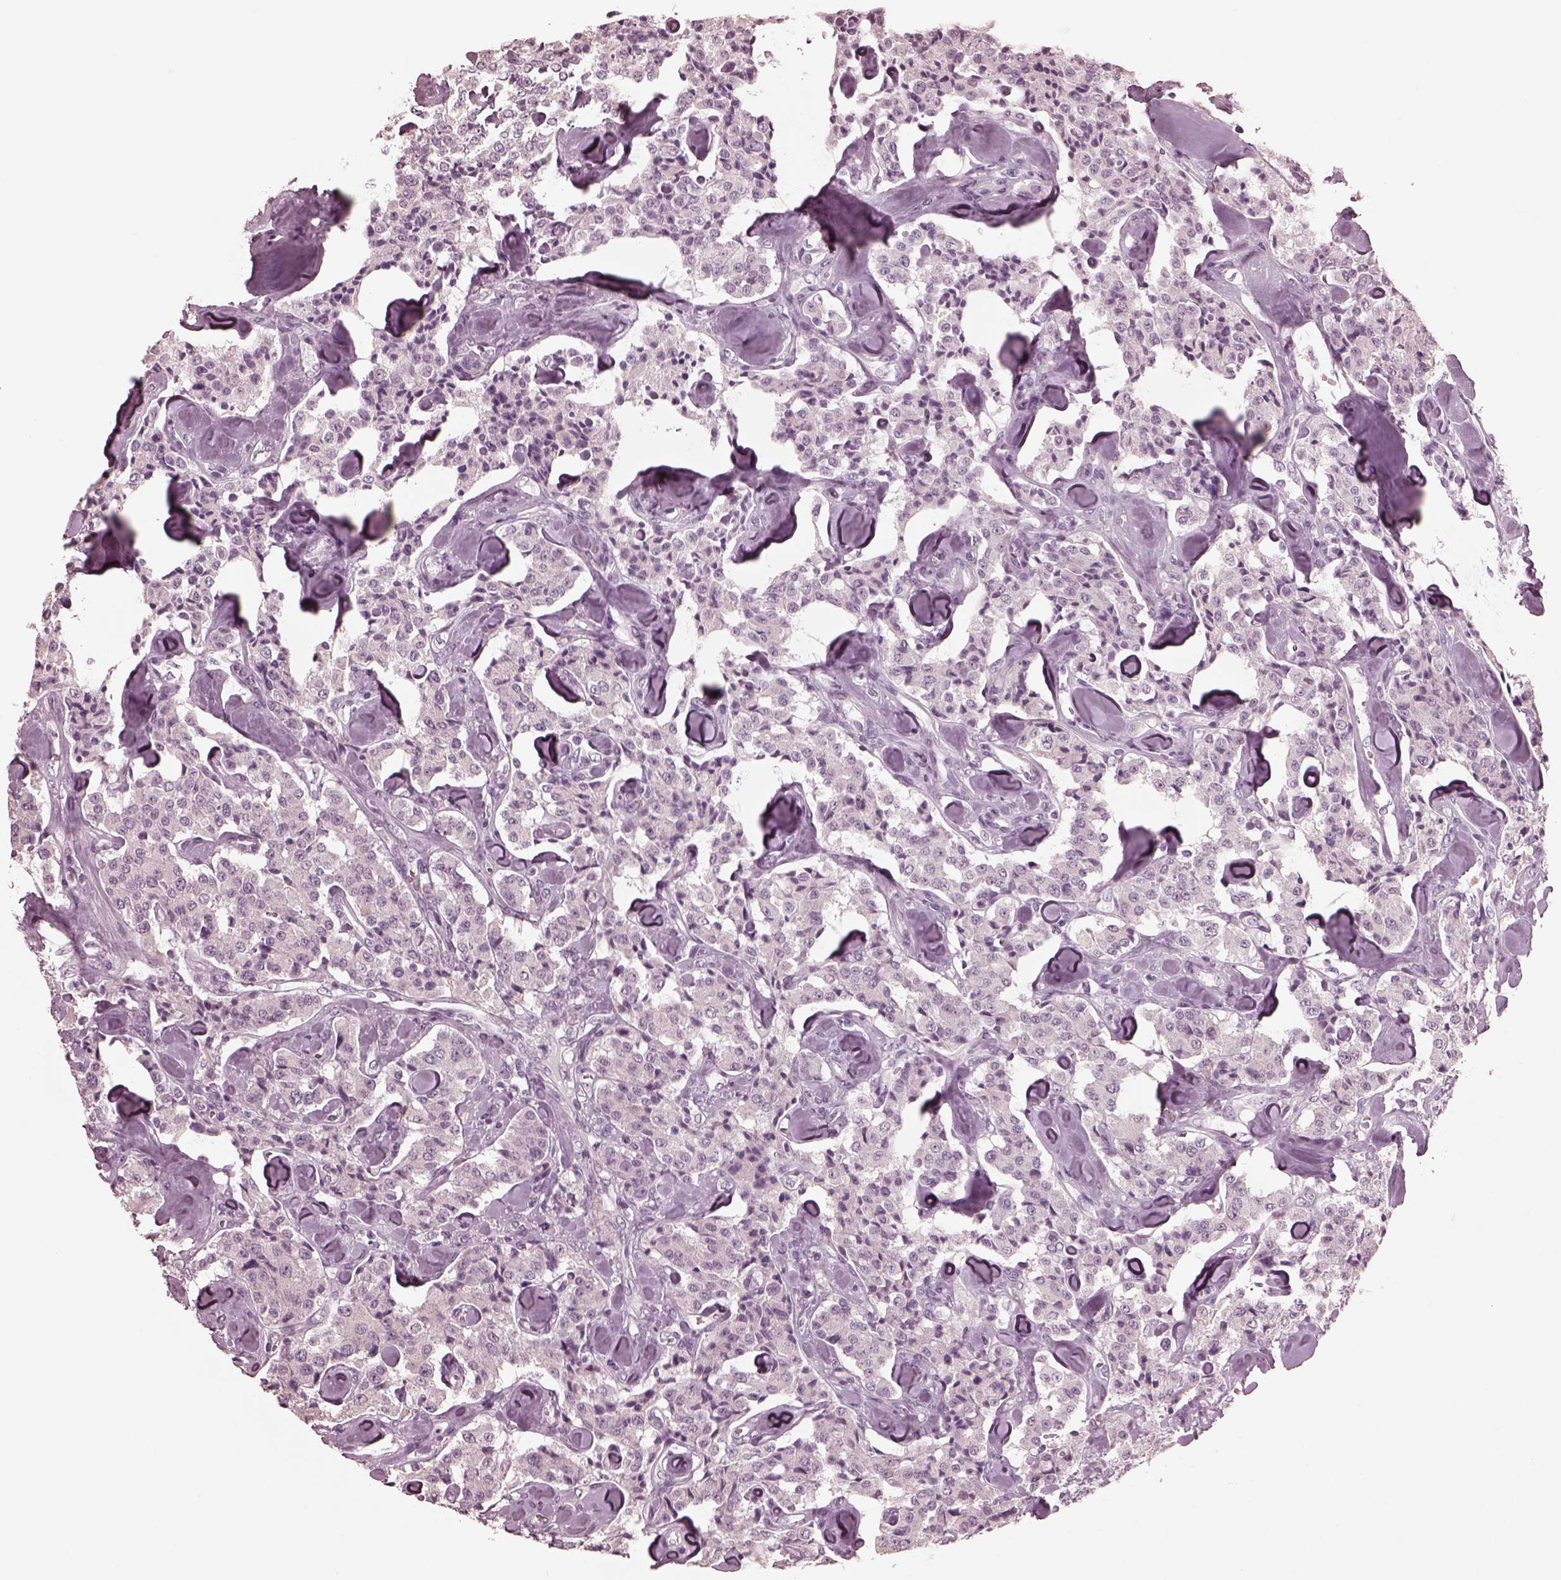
{"staining": {"intensity": "negative", "quantity": "none", "location": "none"}, "tissue": "carcinoid", "cell_type": "Tumor cells", "image_type": "cancer", "snomed": [{"axis": "morphology", "description": "Carcinoid, malignant, NOS"}, {"axis": "topography", "description": "Pancreas"}], "caption": "Protein analysis of carcinoid displays no significant positivity in tumor cells.", "gene": "CGA", "patient": {"sex": "male", "age": 41}}